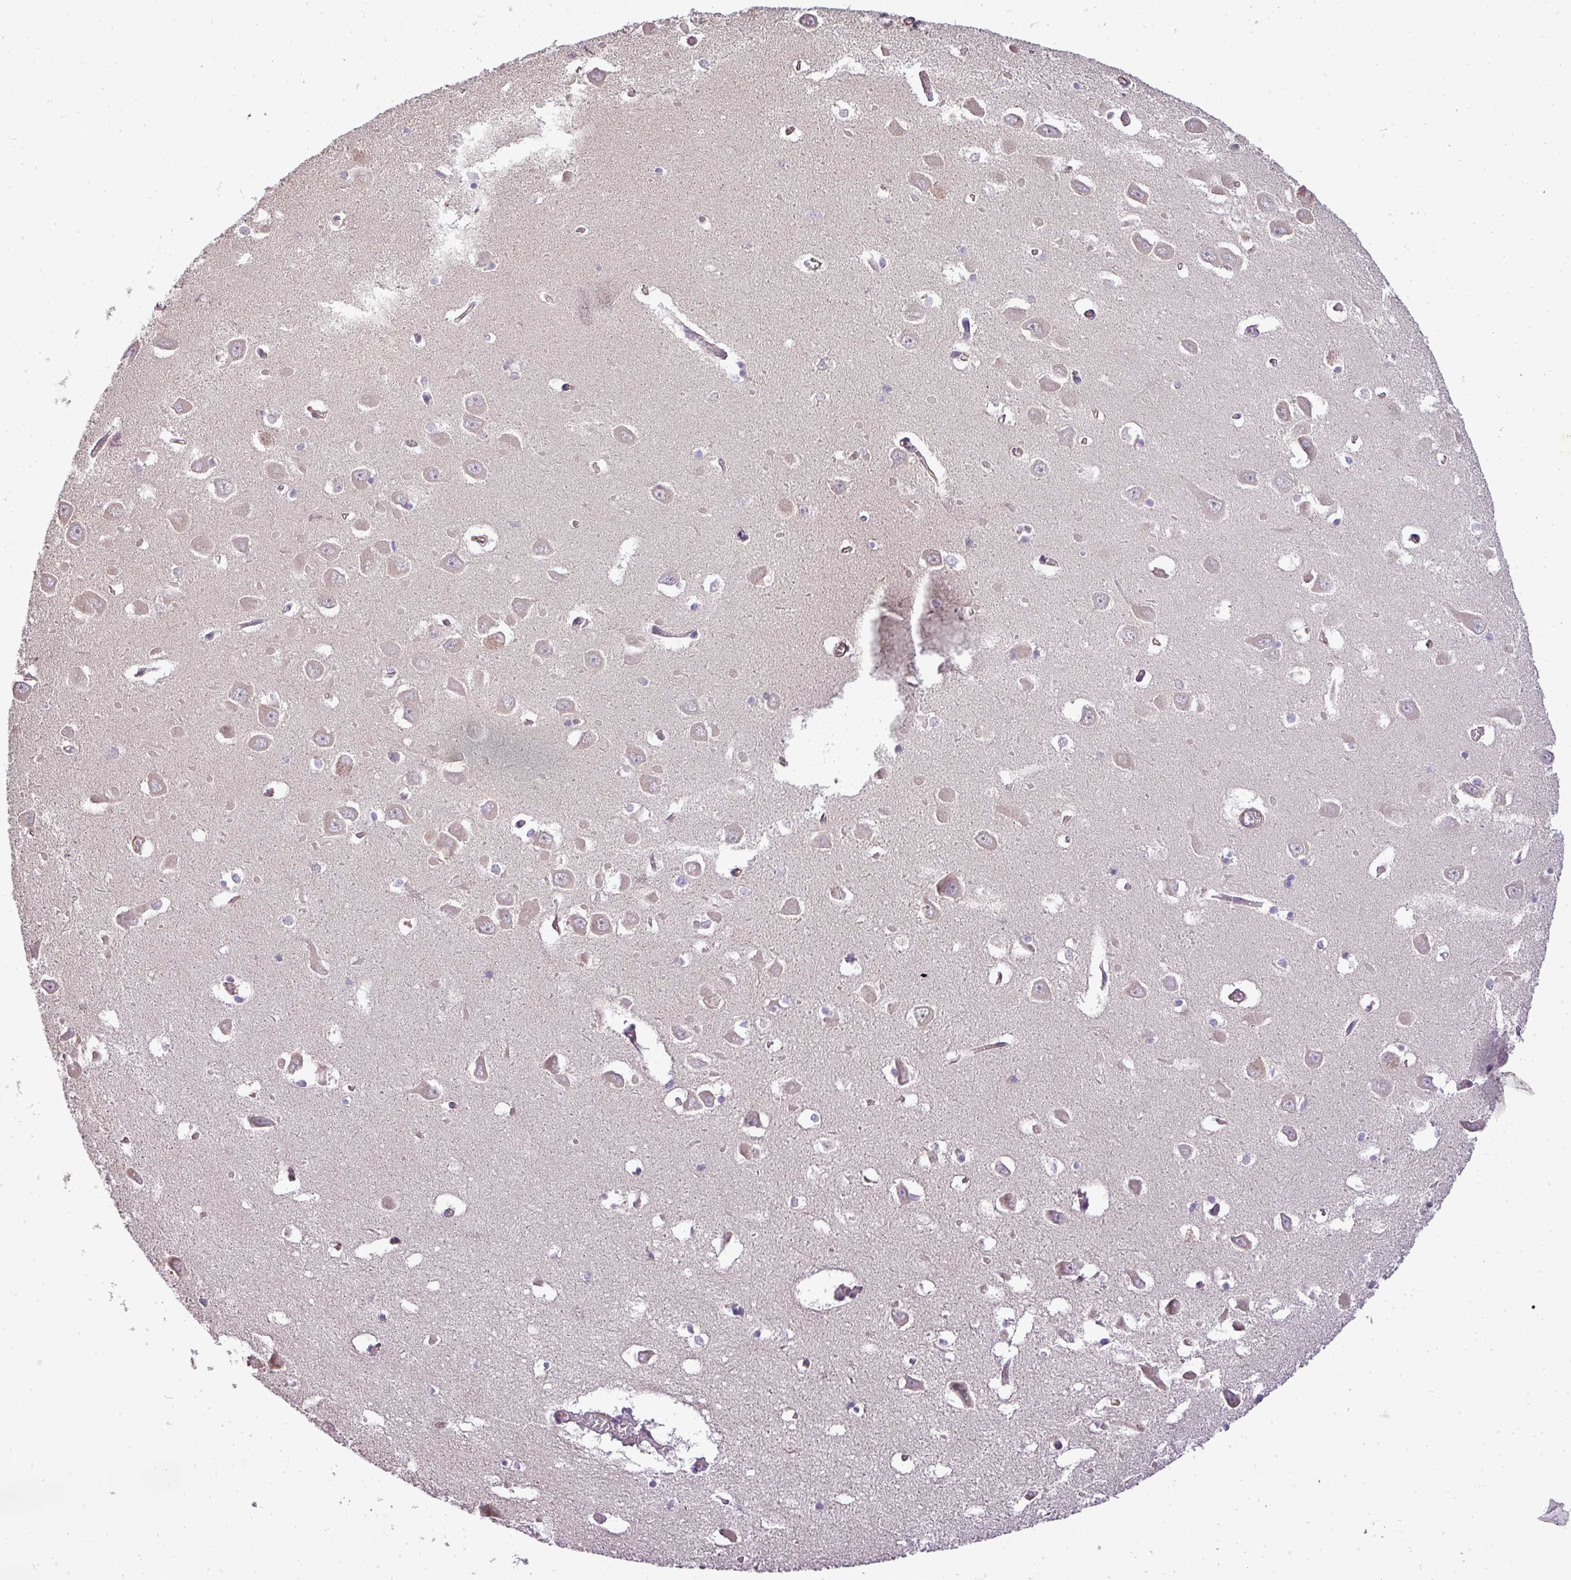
{"staining": {"intensity": "negative", "quantity": "none", "location": "none"}, "tissue": "hippocampus", "cell_type": "Glial cells", "image_type": "normal", "snomed": [{"axis": "morphology", "description": "Normal tissue, NOS"}, {"axis": "topography", "description": "Hippocampus"}], "caption": "Micrograph shows no significant protein expression in glial cells of normal hippocampus.", "gene": "PDRG1", "patient": {"sex": "male", "age": 70}}